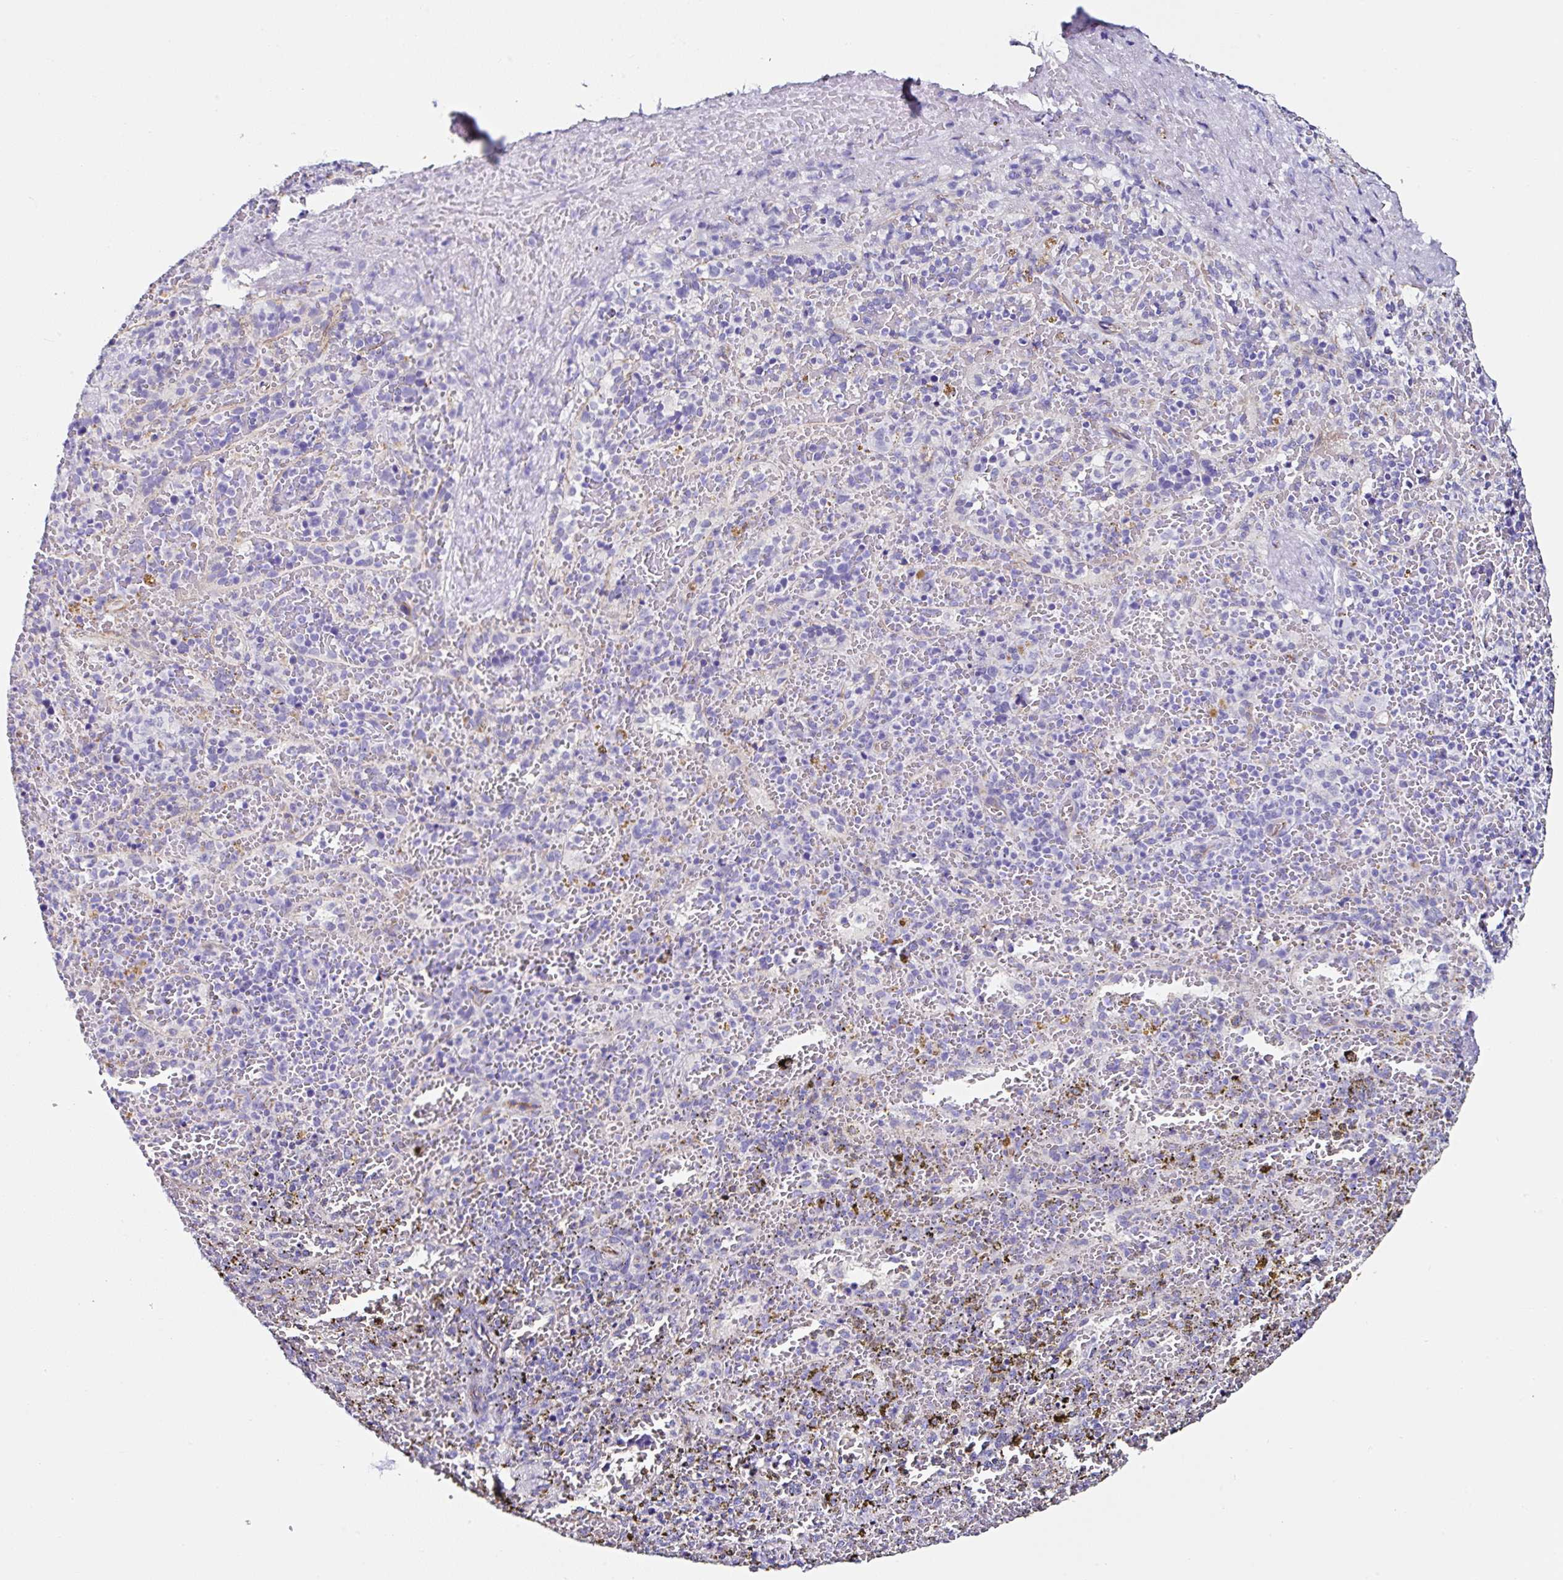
{"staining": {"intensity": "negative", "quantity": "none", "location": "none"}, "tissue": "spleen", "cell_type": "Cells in red pulp", "image_type": "normal", "snomed": [{"axis": "morphology", "description": "Normal tissue, NOS"}, {"axis": "topography", "description": "Spleen"}], "caption": "The micrograph displays no staining of cells in red pulp in unremarkable spleen.", "gene": "TMPRSS11E", "patient": {"sex": "female", "age": 50}}